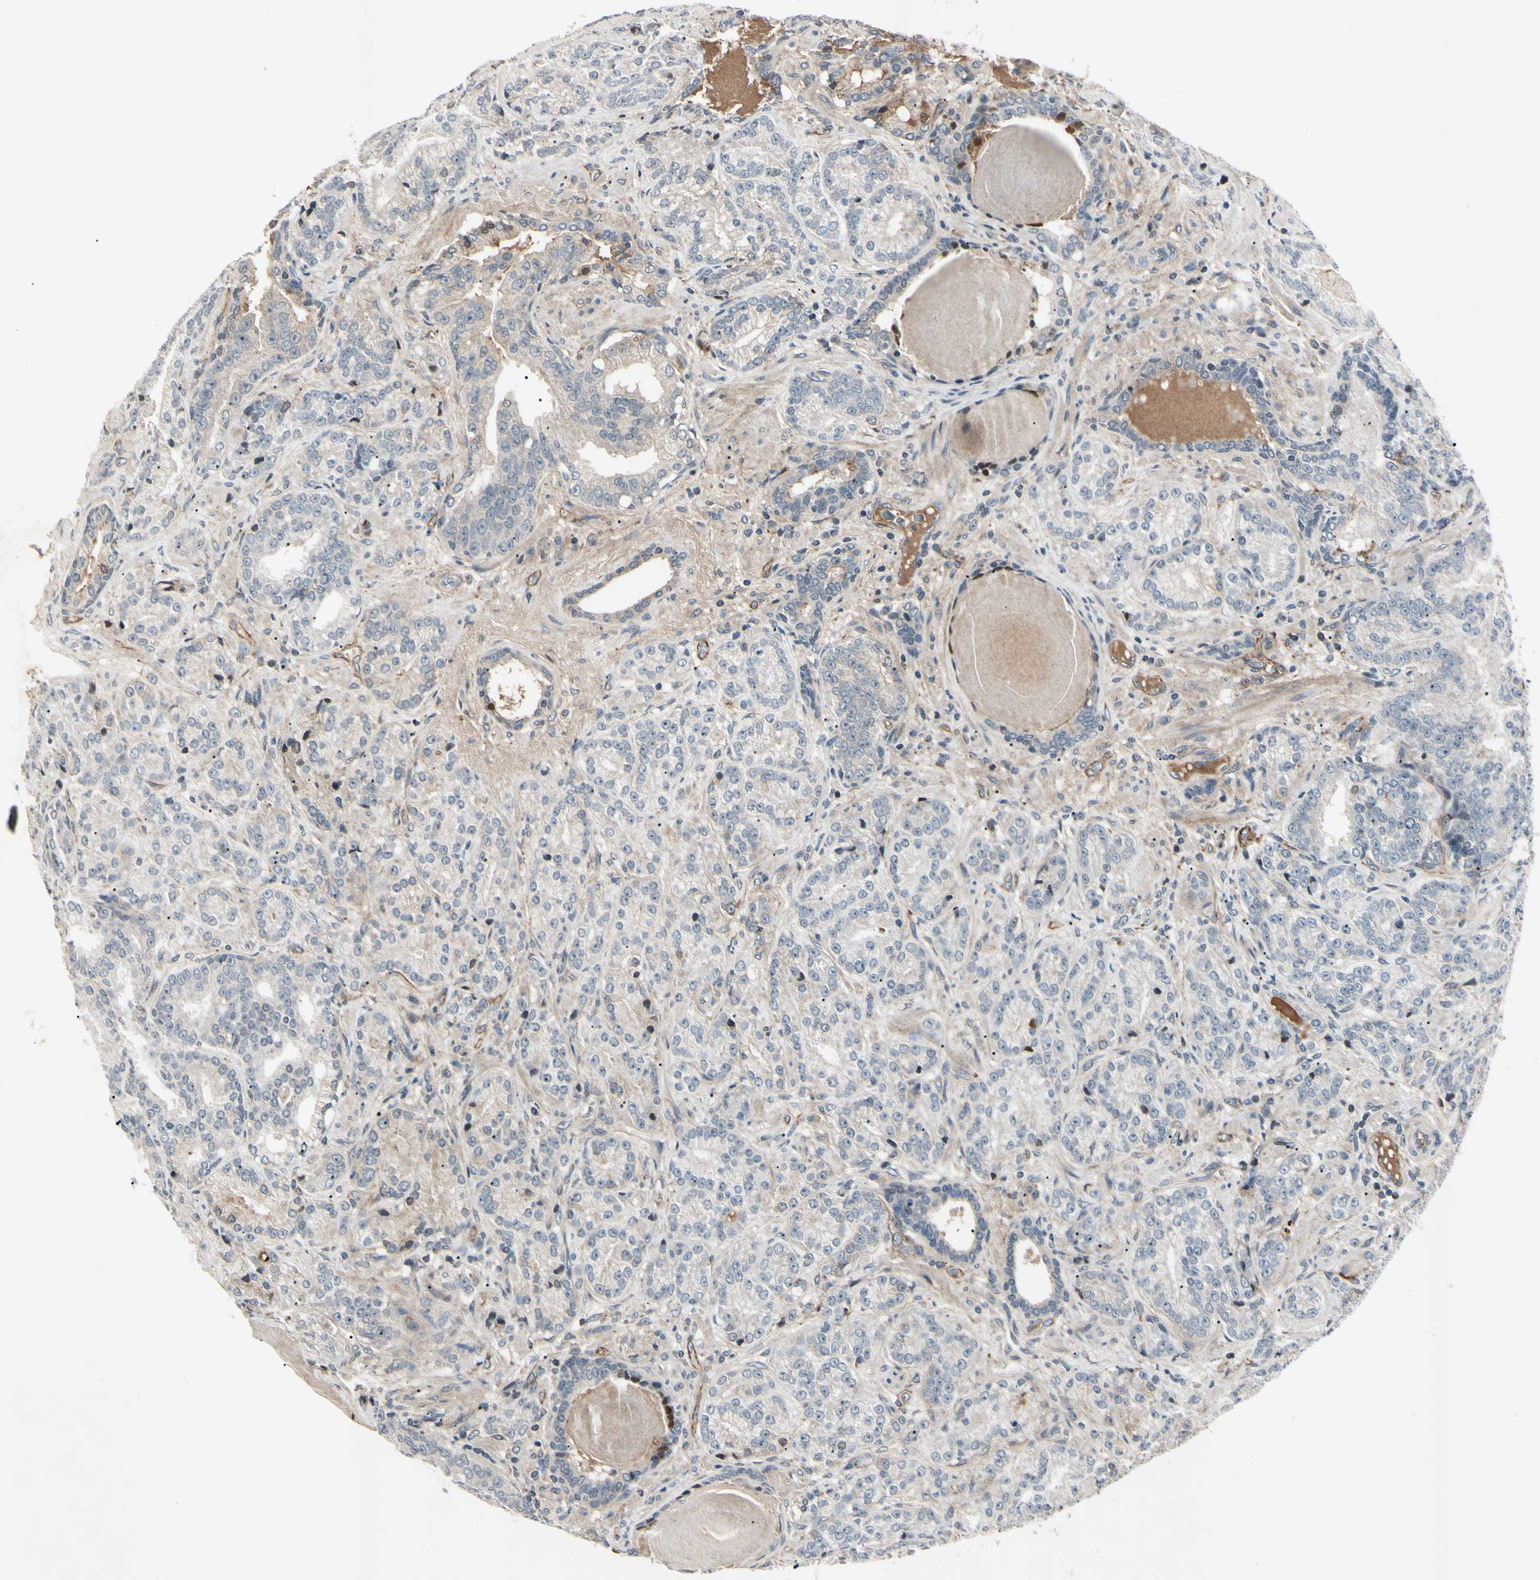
{"staining": {"intensity": "negative", "quantity": "none", "location": "none"}, "tissue": "prostate cancer", "cell_type": "Tumor cells", "image_type": "cancer", "snomed": [{"axis": "morphology", "description": "Adenocarcinoma, High grade"}, {"axis": "topography", "description": "Prostate"}], "caption": "Immunohistochemical staining of high-grade adenocarcinoma (prostate) reveals no significant positivity in tumor cells.", "gene": "AEBP1", "patient": {"sex": "male", "age": 61}}